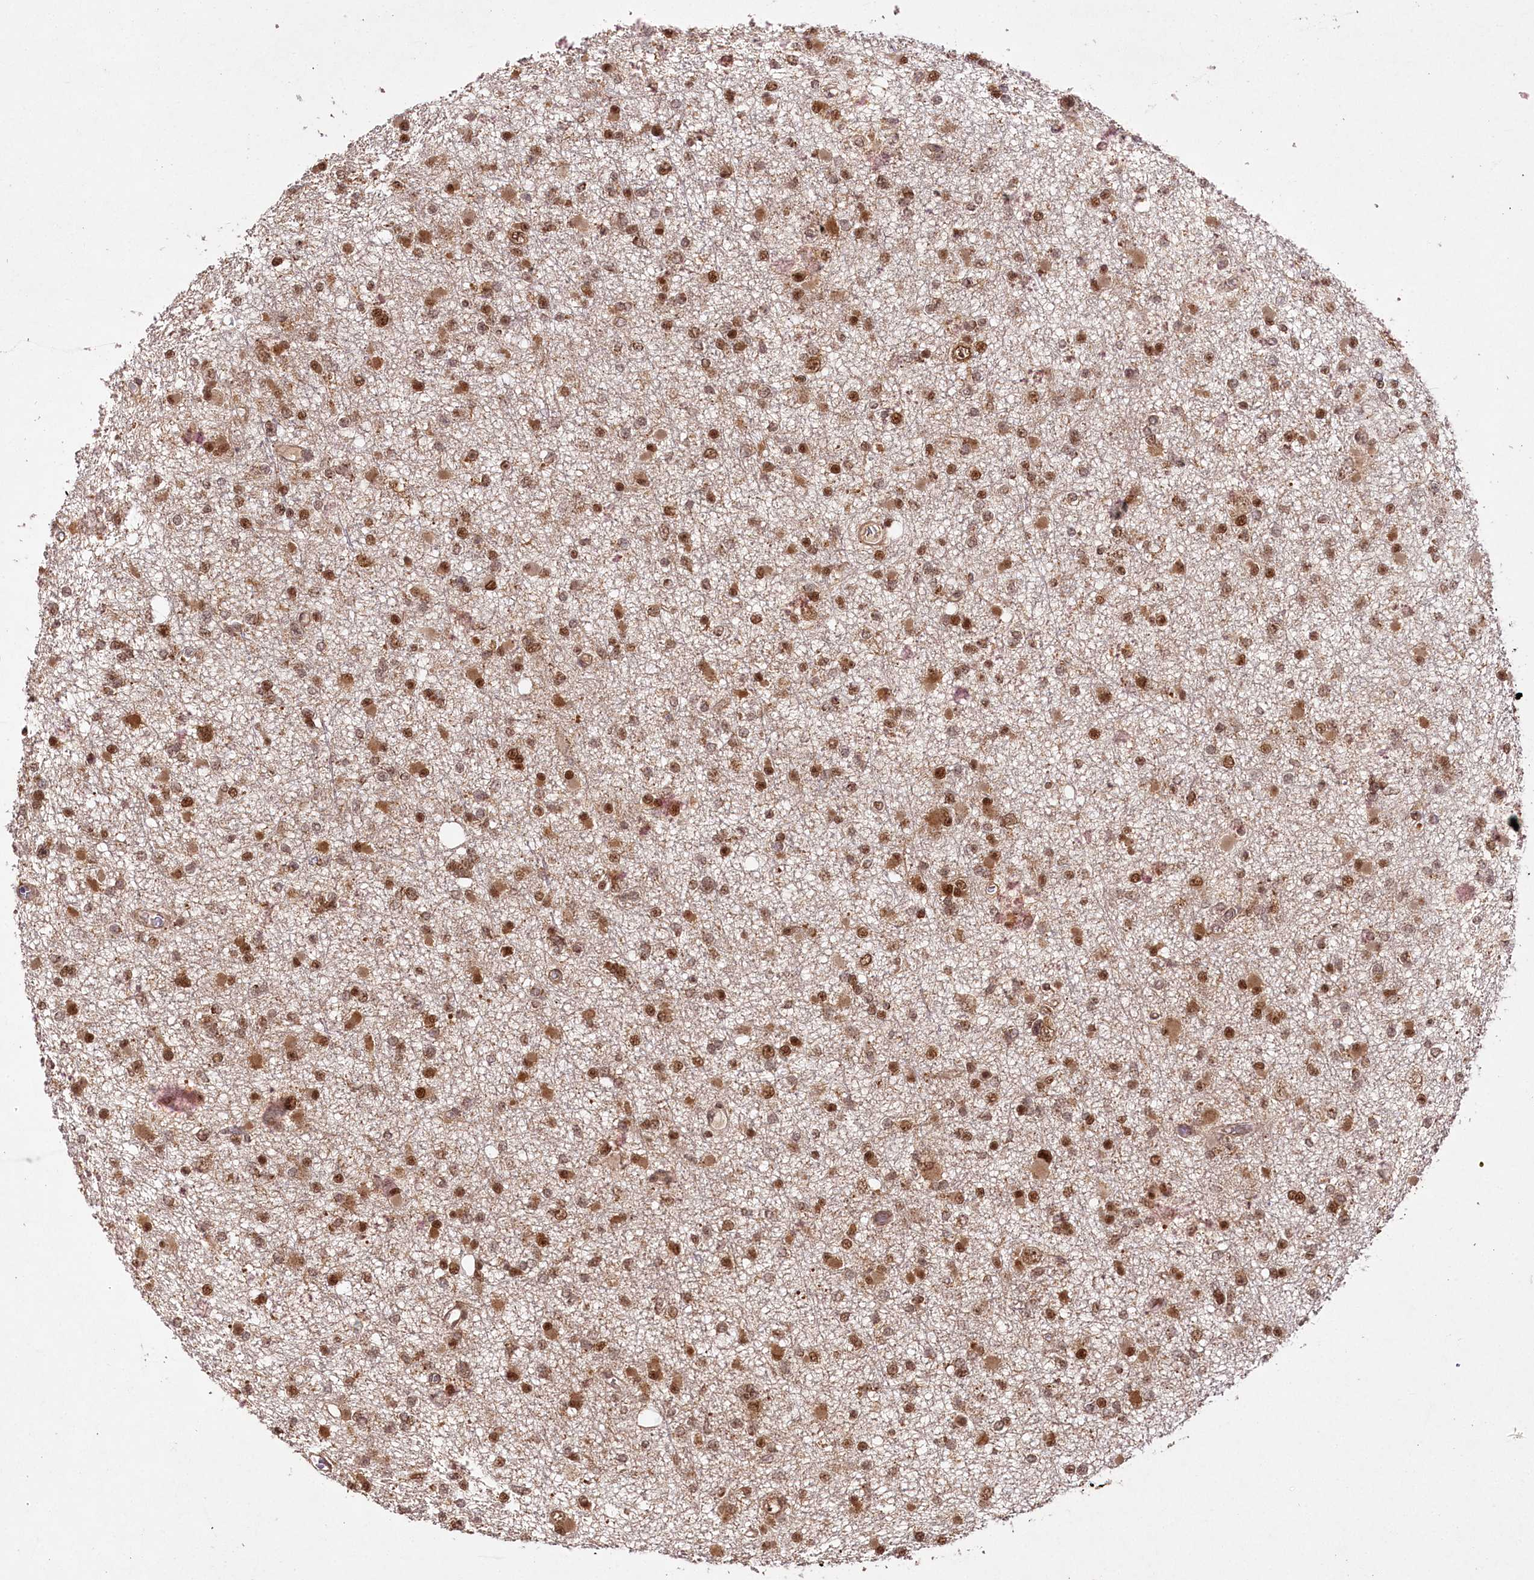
{"staining": {"intensity": "moderate", "quantity": ">75%", "location": "cytoplasmic/membranous,nuclear"}, "tissue": "glioma", "cell_type": "Tumor cells", "image_type": "cancer", "snomed": [{"axis": "morphology", "description": "Glioma, malignant, Low grade"}, {"axis": "topography", "description": "Brain"}], "caption": "Brown immunohistochemical staining in human malignant low-grade glioma demonstrates moderate cytoplasmic/membranous and nuclear positivity in approximately >75% of tumor cells.", "gene": "MICU1", "patient": {"sex": "female", "age": 22}}